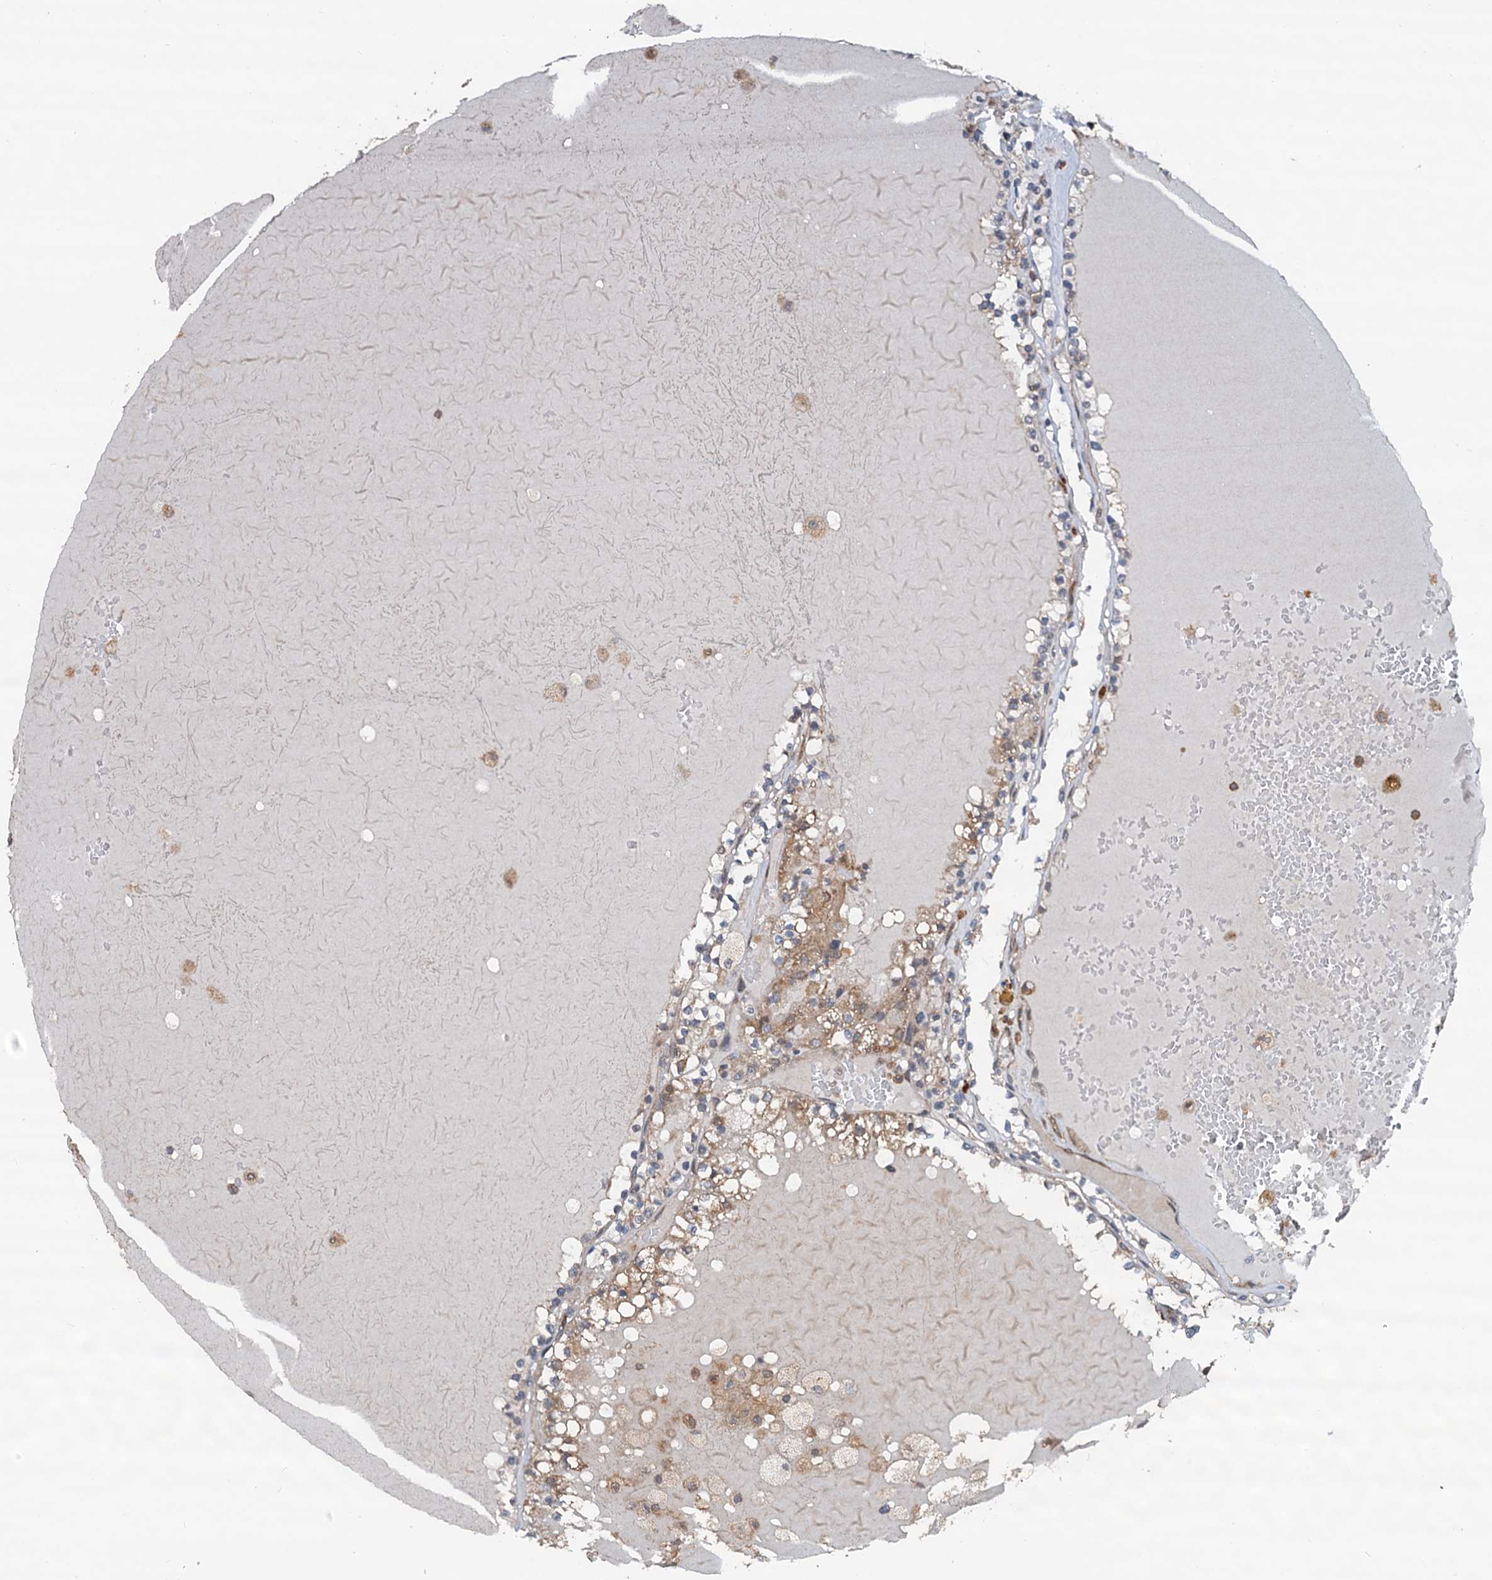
{"staining": {"intensity": "weak", "quantity": "<25%", "location": "cytoplasmic/membranous"}, "tissue": "renal cancer", "cell_type": "Tumor cells", "image_type": "cancer", "snomed": [{"axis": "morphology", "description": "Adenocarcinoma, NOS"}, {"axis": "topography", "description": "Kidney"}], "caption": "Protein analysis of renal cancer demonstrates no significant positivity in tumor cells.", "gene": "AAGAB", "patient": {"sex": "female", "age": 56}}